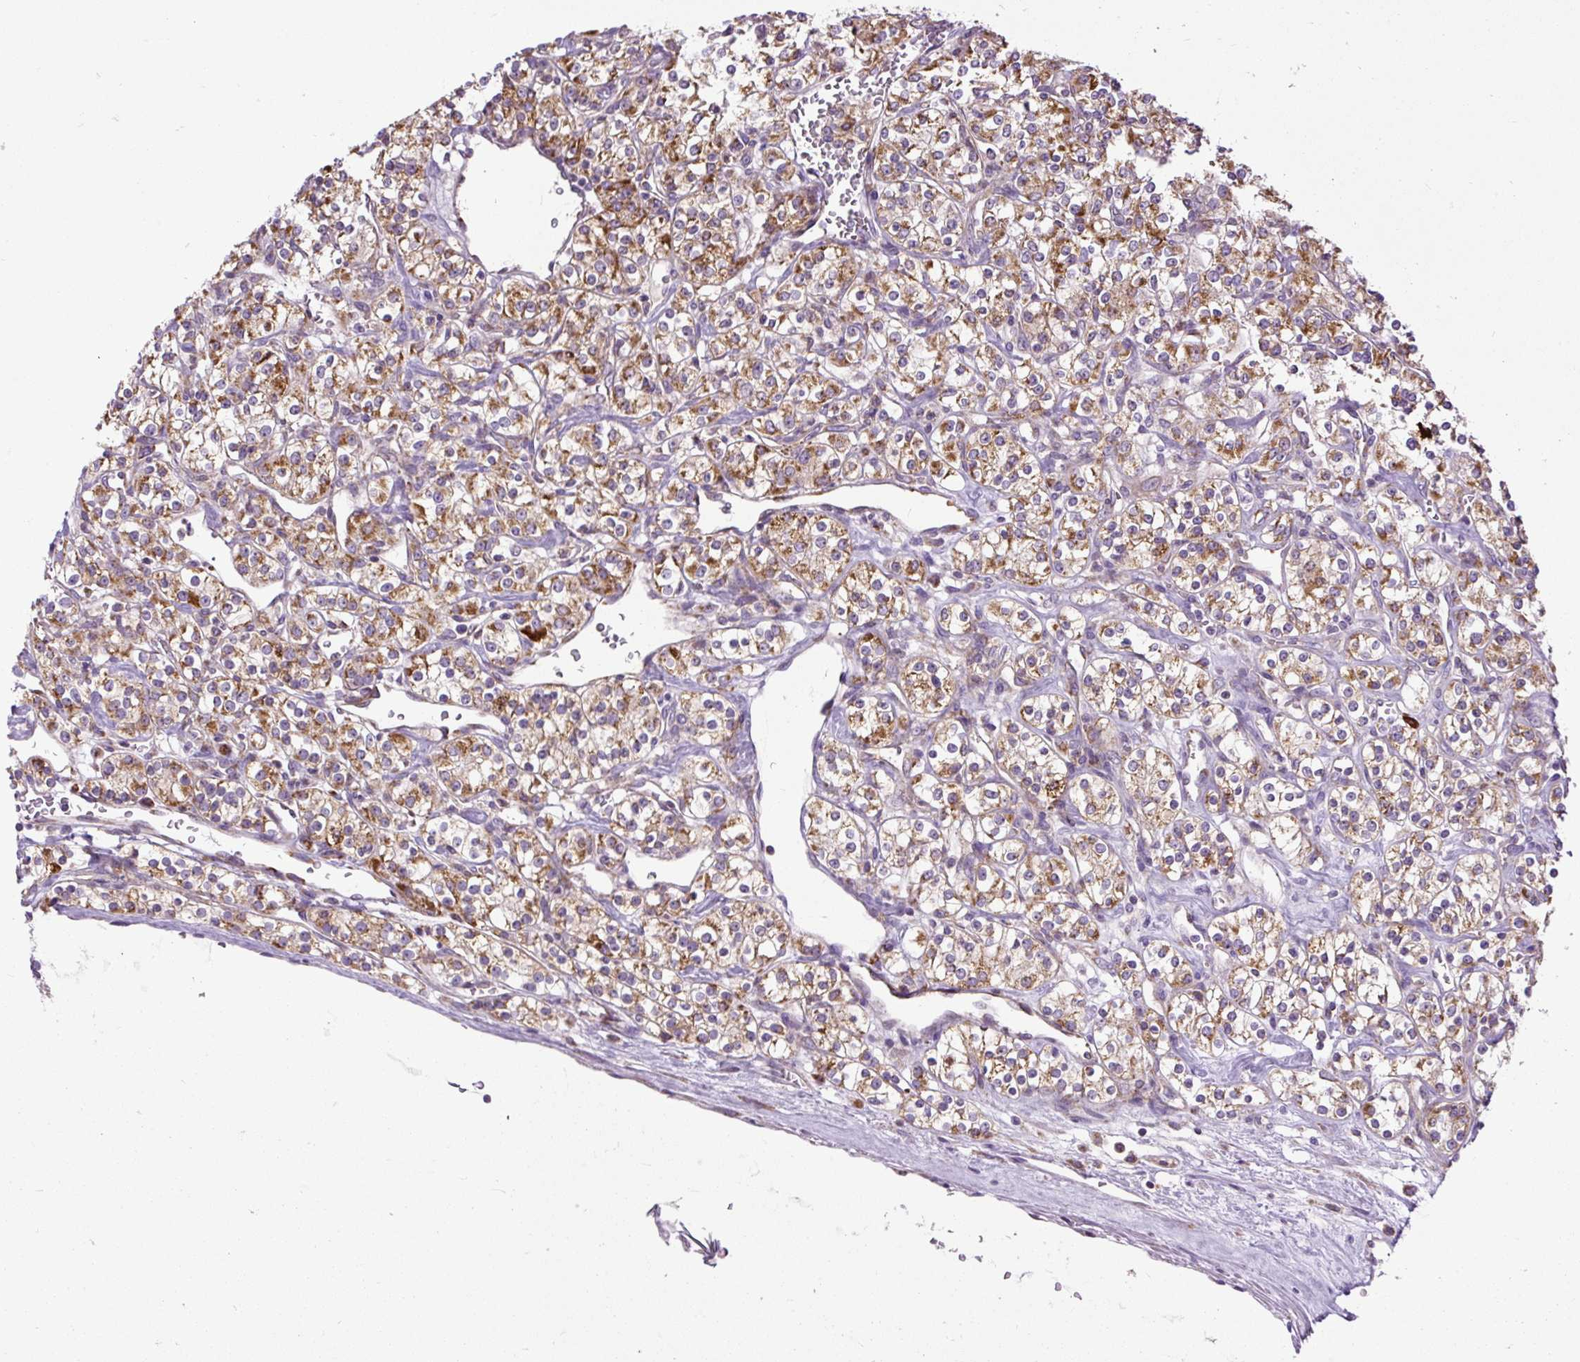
{"staining": {"intensity": "moderate", "quantity": "25%-75%", "location": "cytoplasmic/membranous"}, "tissue": "renal cancer", "cell_type": "Tumor cells", "image_type": "cancer", "snomed": [{"axis": "morphology", "description": "Adenocarcinoma, NOS"}, {"axis": "topography", "description": "Kidney"}], "caption": "IHC histopathology image of neoplastic tissue: adenocarcinoma (renal) stained using immunohistochemistry (IHC) demonstrates medium levels of moderate protein expression localized specifically in the cytoplasmic/membranous of tumor cells, appearing as a cytoplasmic/membranous brown color.", "gene": "TM2D3", "patient": {"sex": "male", "age": 77}}